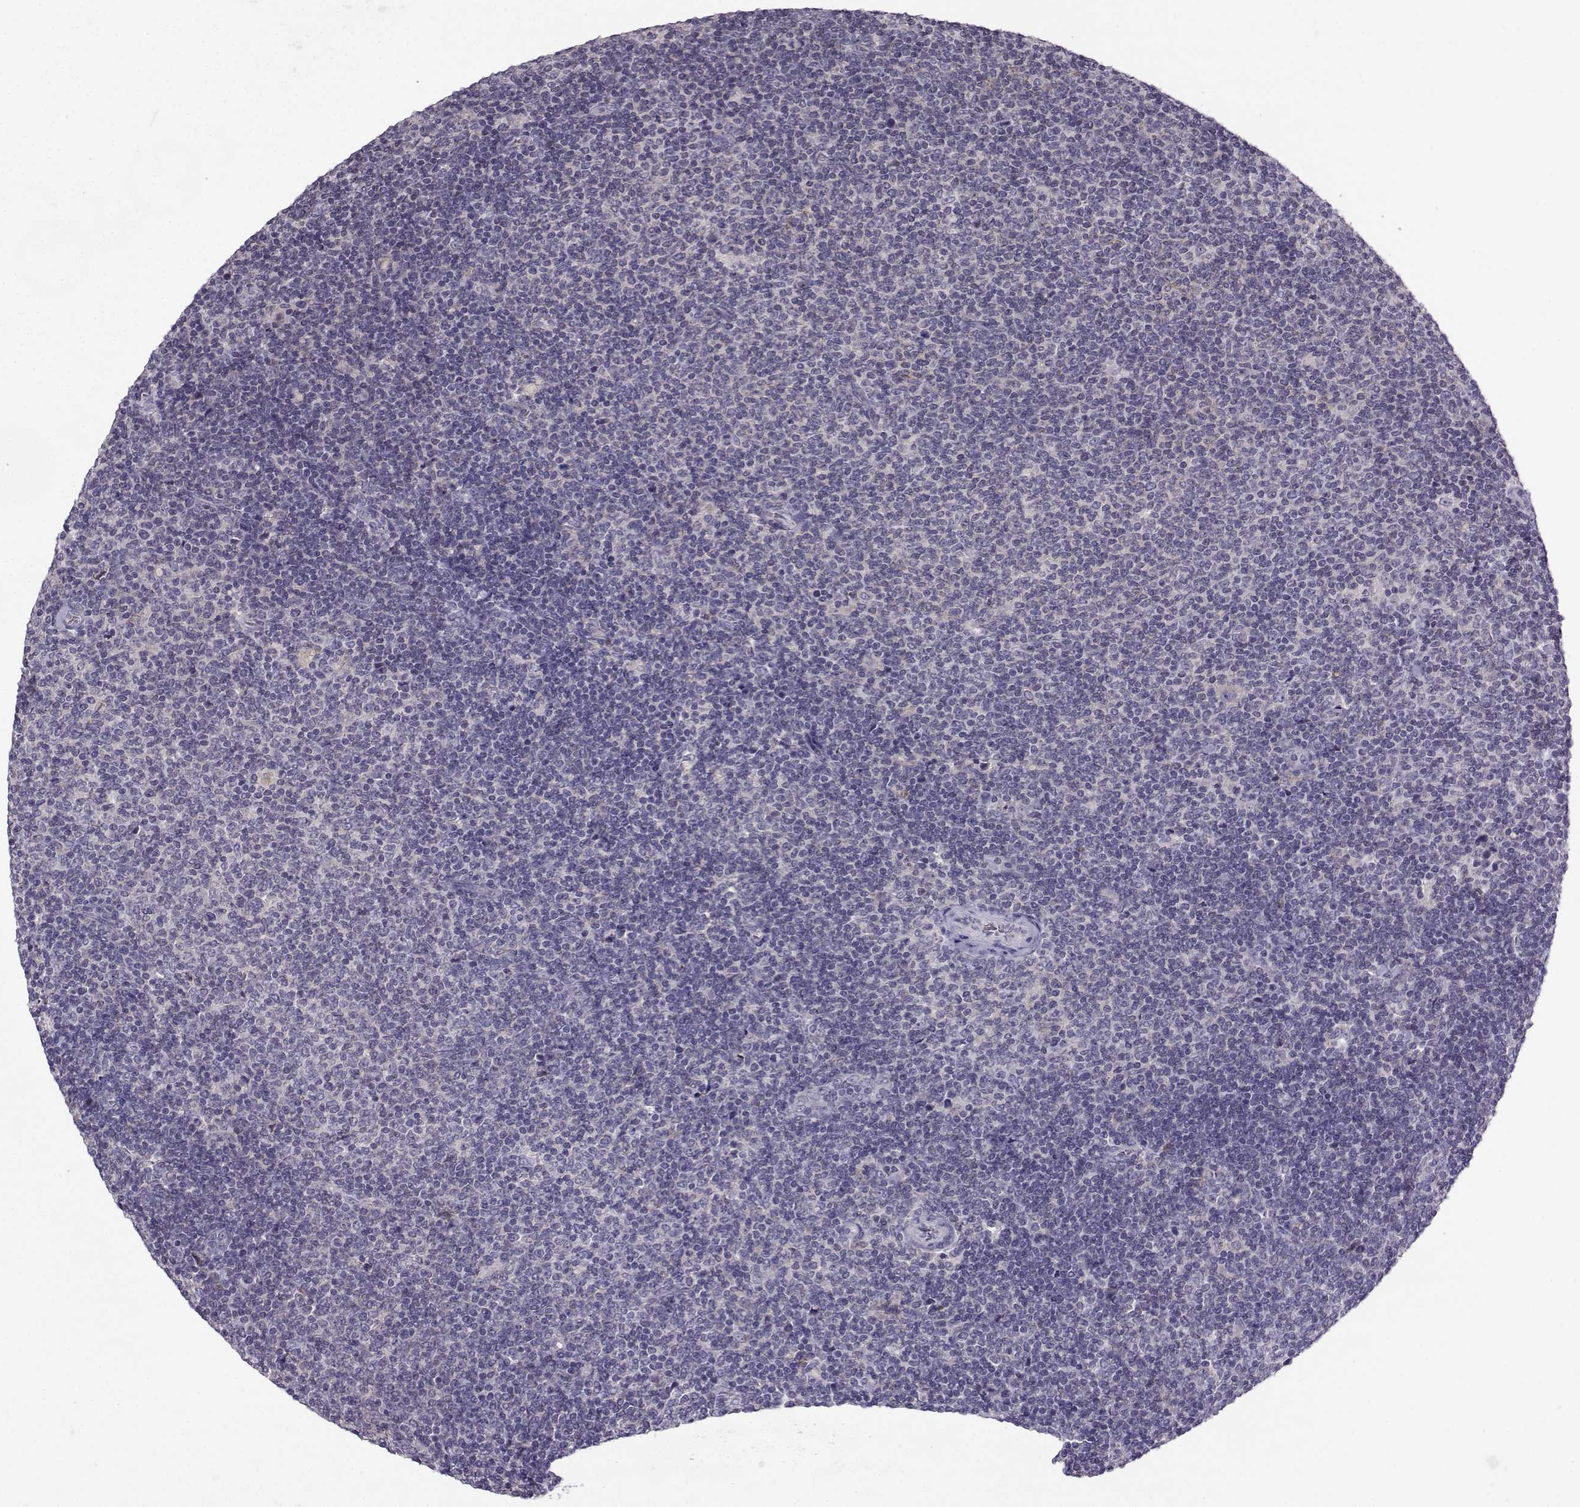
{"staining": {"intensity": "negative", "quantity": "none", "location": "none"}, "tissue": "lymphoma", "cell_type": "Tumor cells", "image_type": "cancer", "snomed": [{"axis": "morphology", "description": "Malignant lymphoma, non-Hodgkin's type, Low grade"}, {"axis": "topography", "description": "Lymph node"}], "caption": "The histopathology image shows no staining of tumor cells in low-grade malignant lymphoma, non-Hodgkin's type.", "gene": "FCAMR", "patient": {"sex": "male", "age": 52}}